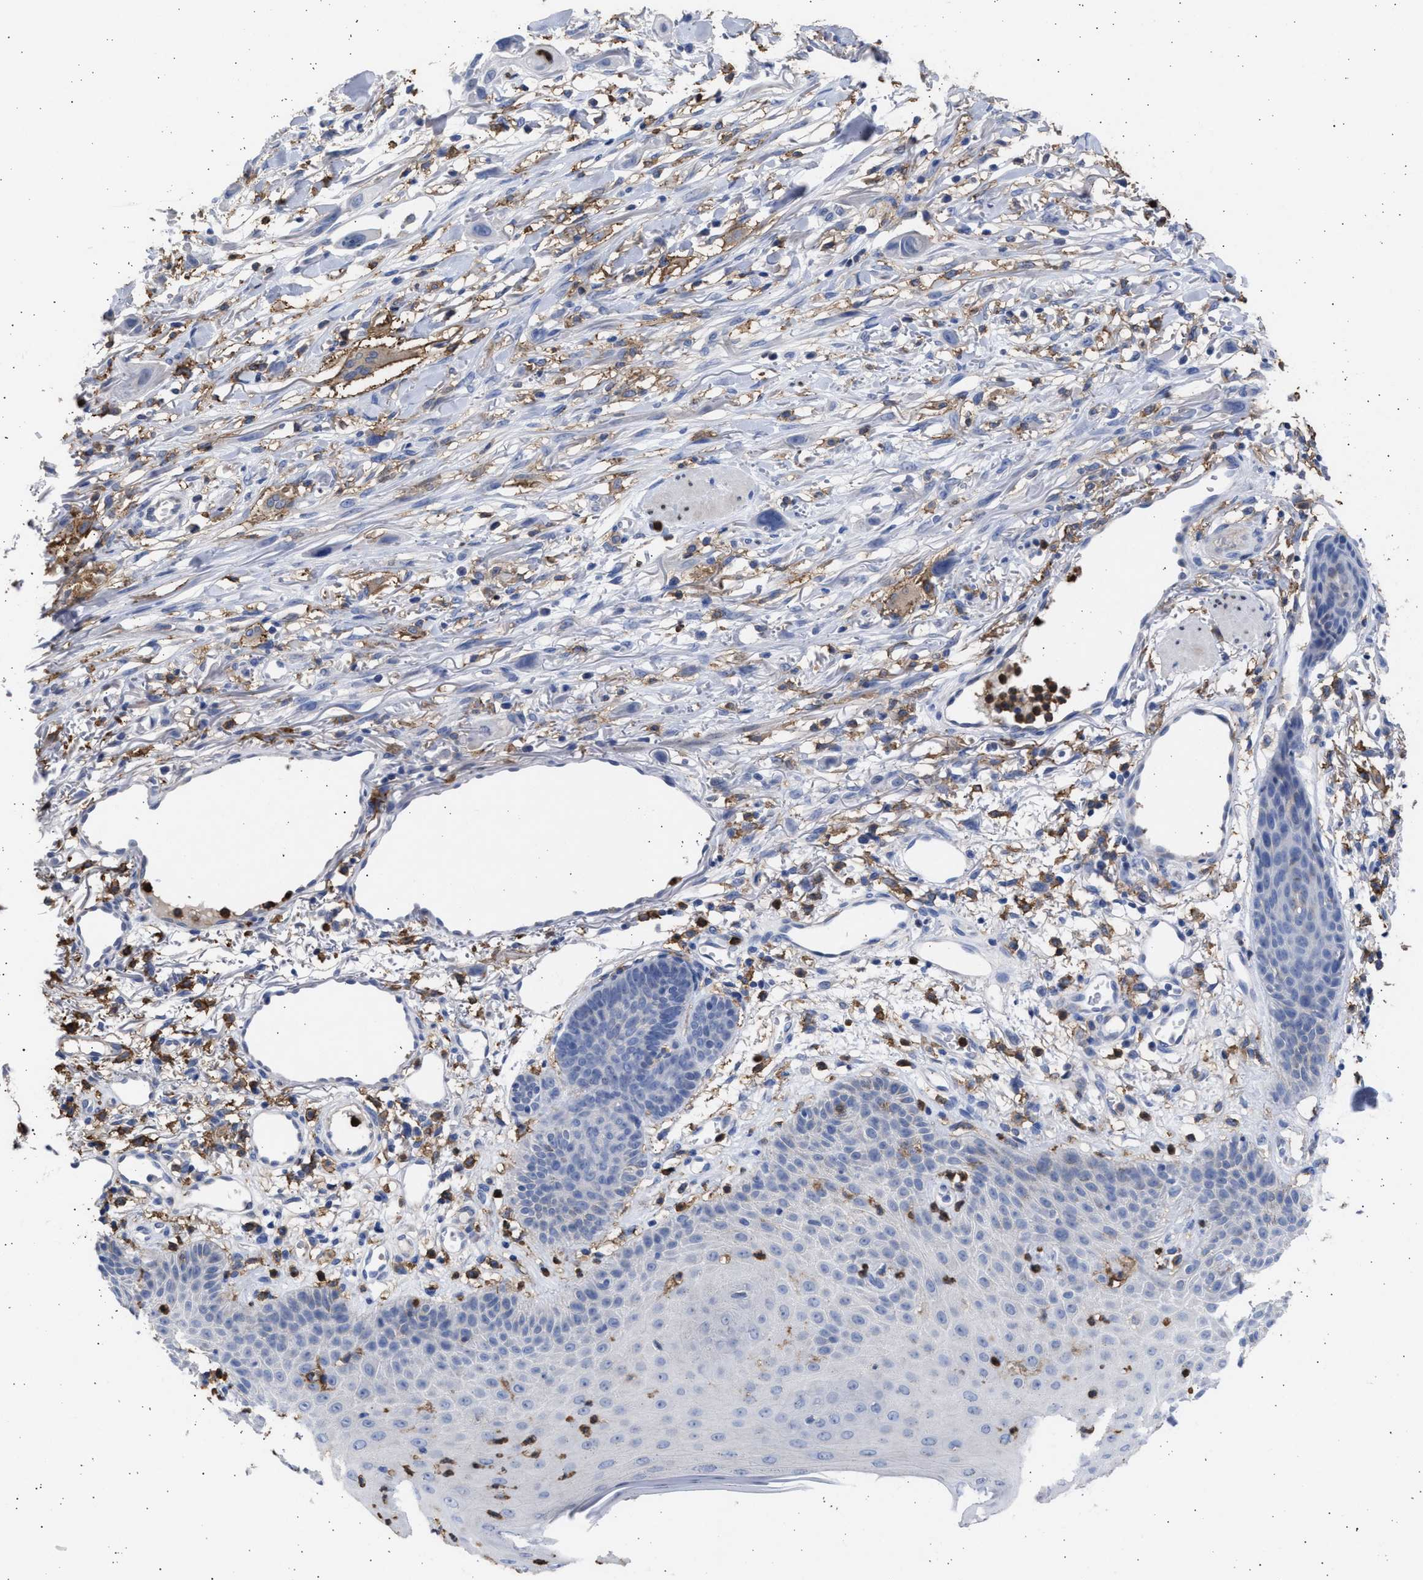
{"staining": {"intensity": "negative", "quantity": "none", "location": "none"}, "tissue": "skin cancer", "cell_type": "Tumor cells", "image_type": "cancer", "snomed": [{"axis": "morphology", "description": "Normal tissue, NOS"}, {"axis": "morphology", "description": "Squamous cell carcinoma, NOS"}, {"axis": "topography", "description": "Skin"}], "caption": "This is an immunohistochemistry (IHC) photomicrograph of human skin cancer (squamous cell carcinoma). There is no staining in tumor cells.", "gene": "FCER1A", "patient": {"sex": "female", "age": 59}}